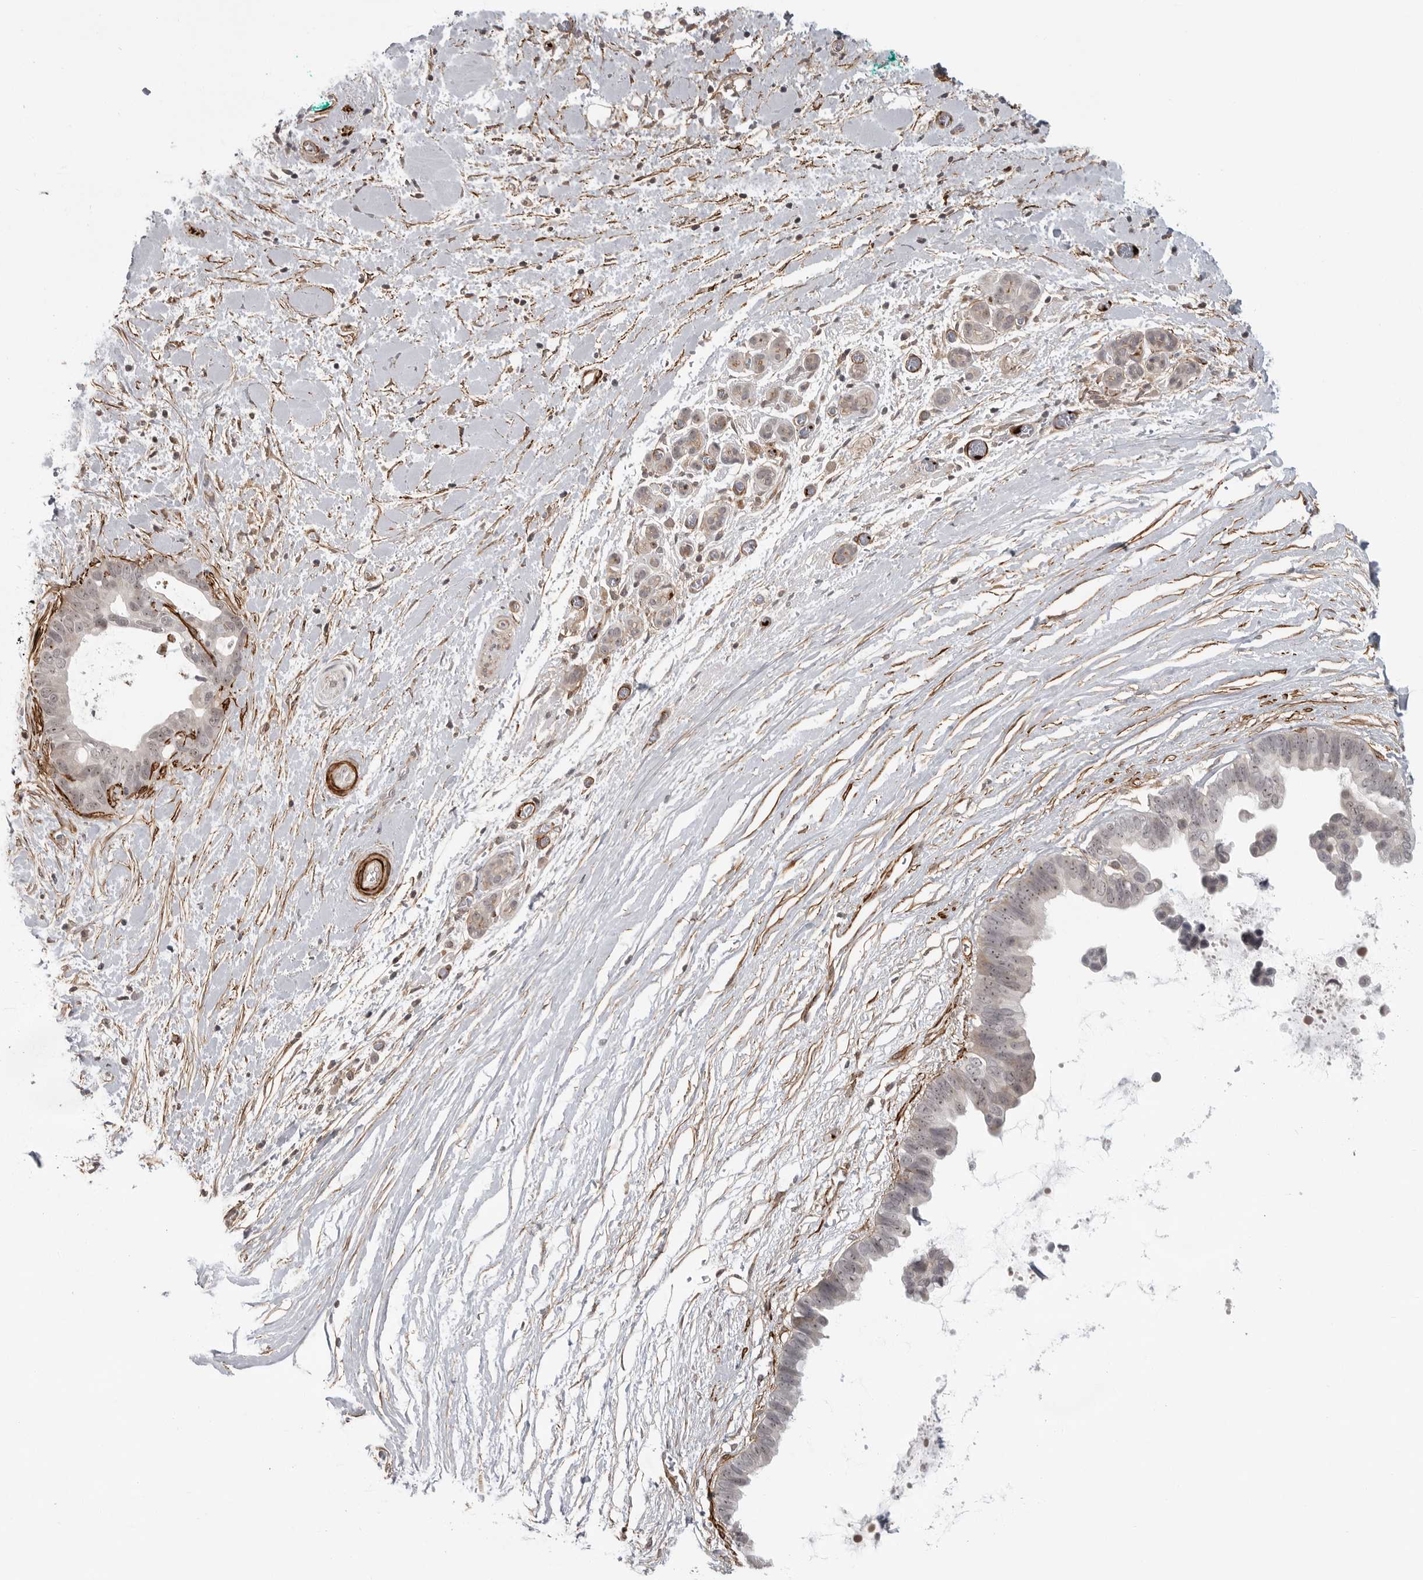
{"staining": {"intensity": "weak", "quantity": ">75%", "location": "nuclear"}, "tissue": "pancreatic cancer", "cell_type": "Tumor cells", "image_type": "cancer", "snomed": [{"axis": "morphology", "description": "Adenocarcinoma, NOS"}, {"axis": "topography", "description": "Pancreas"}], "caption": "Immunohistochemical staining of human pancreatic cancer exhibits low levels of weak nuclear expression in about >75% of tumor cells.", "gene": "TUT4", "patient": {"sex": "female", "age": 72}}